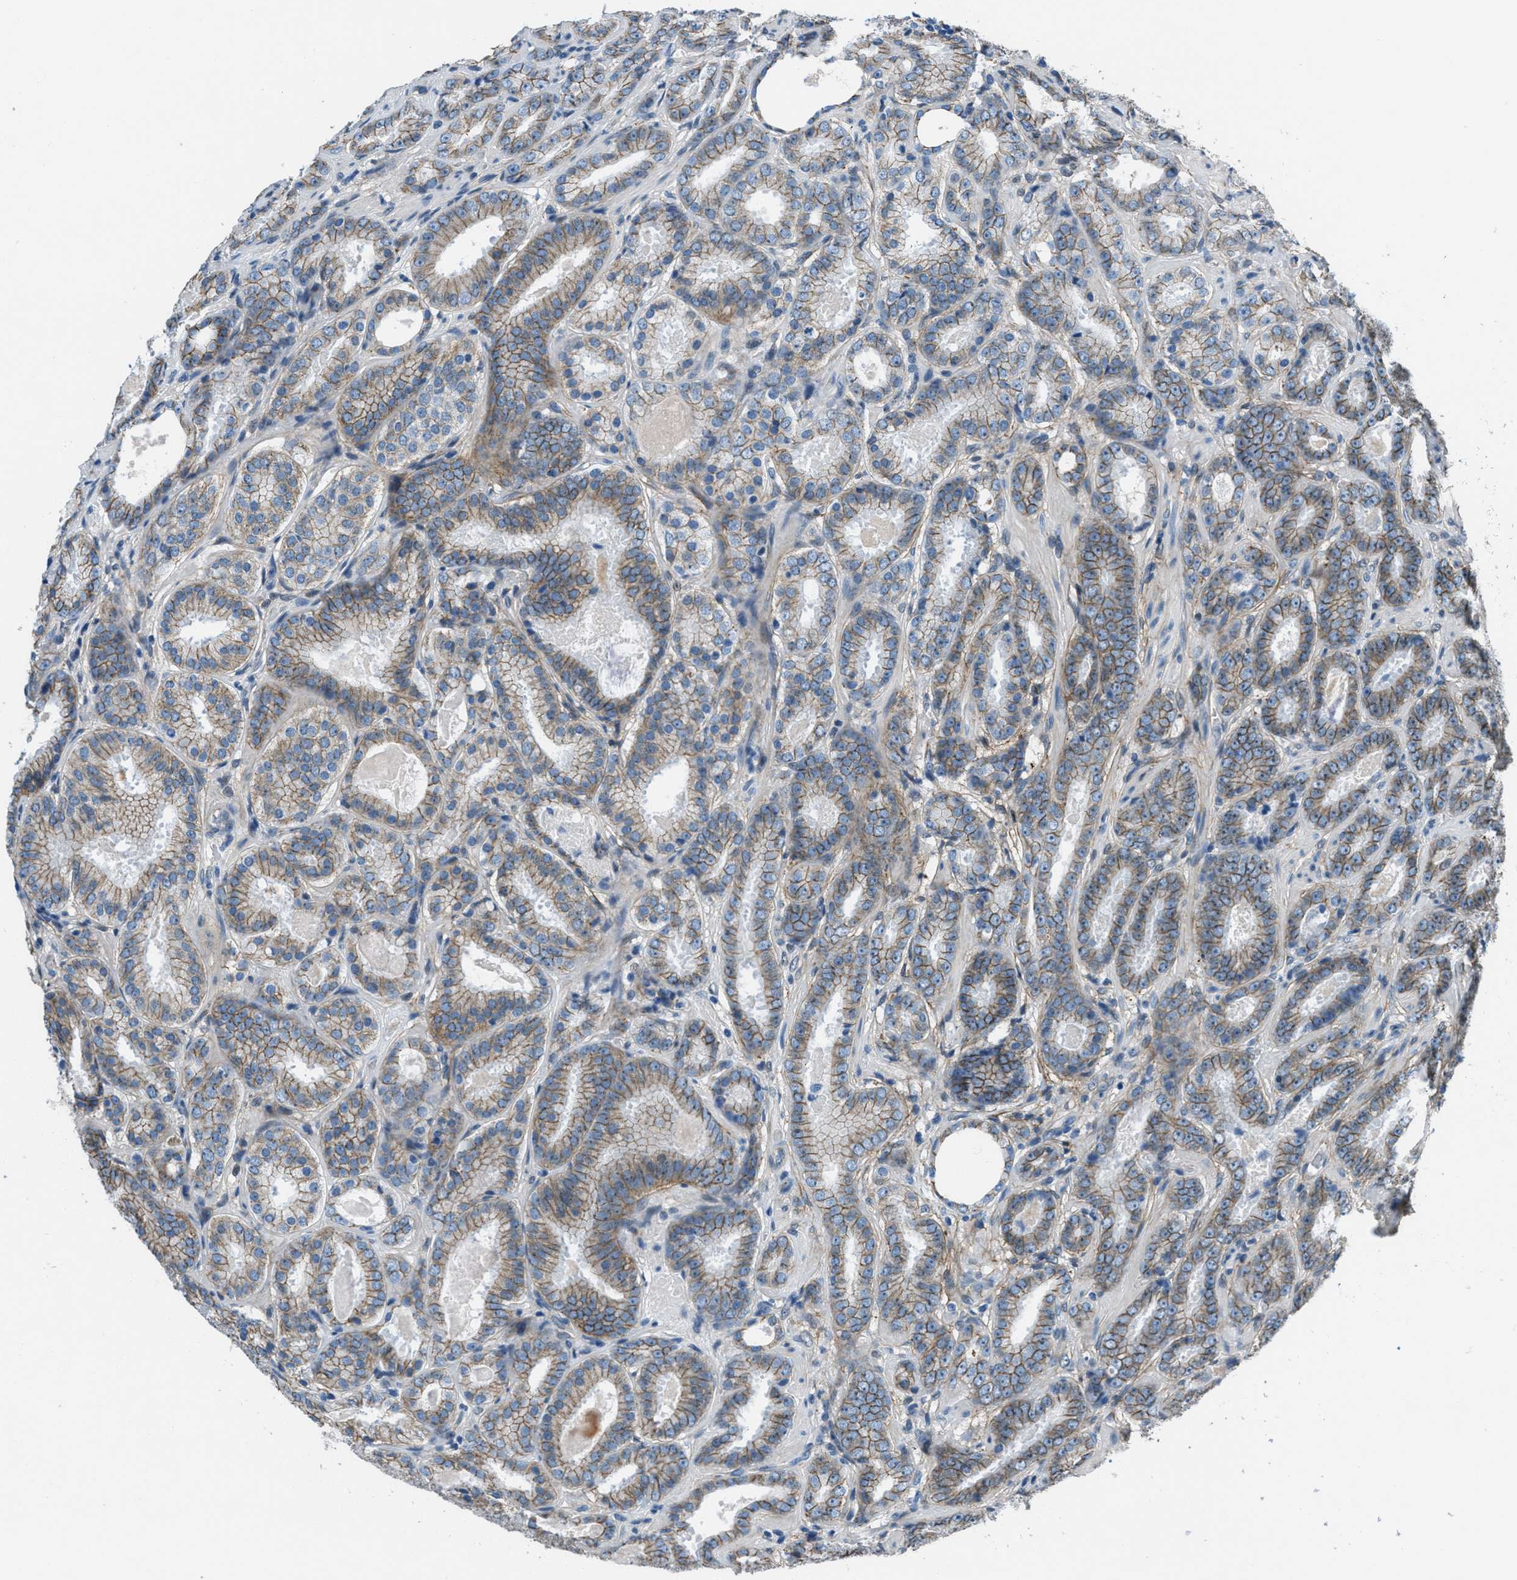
{"staining": {"intensity": "moderate", "quantity": ">75%", "location": "cytoplasmic/membranous"}, "tissue": "prostate cancer", "cell_type": "Tumor cells", "image_type": "cancer", "snomed": [{"axis": "morphology", "description": "Adenocarcinoma, Low grade"}, {"axis": "topography", "description": "Prostate"}], "caption": "A micrograph of human prostate cancer stained for a protein reveals moderate cytoplasmic/membranous brown staining in tumor cells.", "gene": "FBN1", "patient": {"sex": "male", "age": 69}}